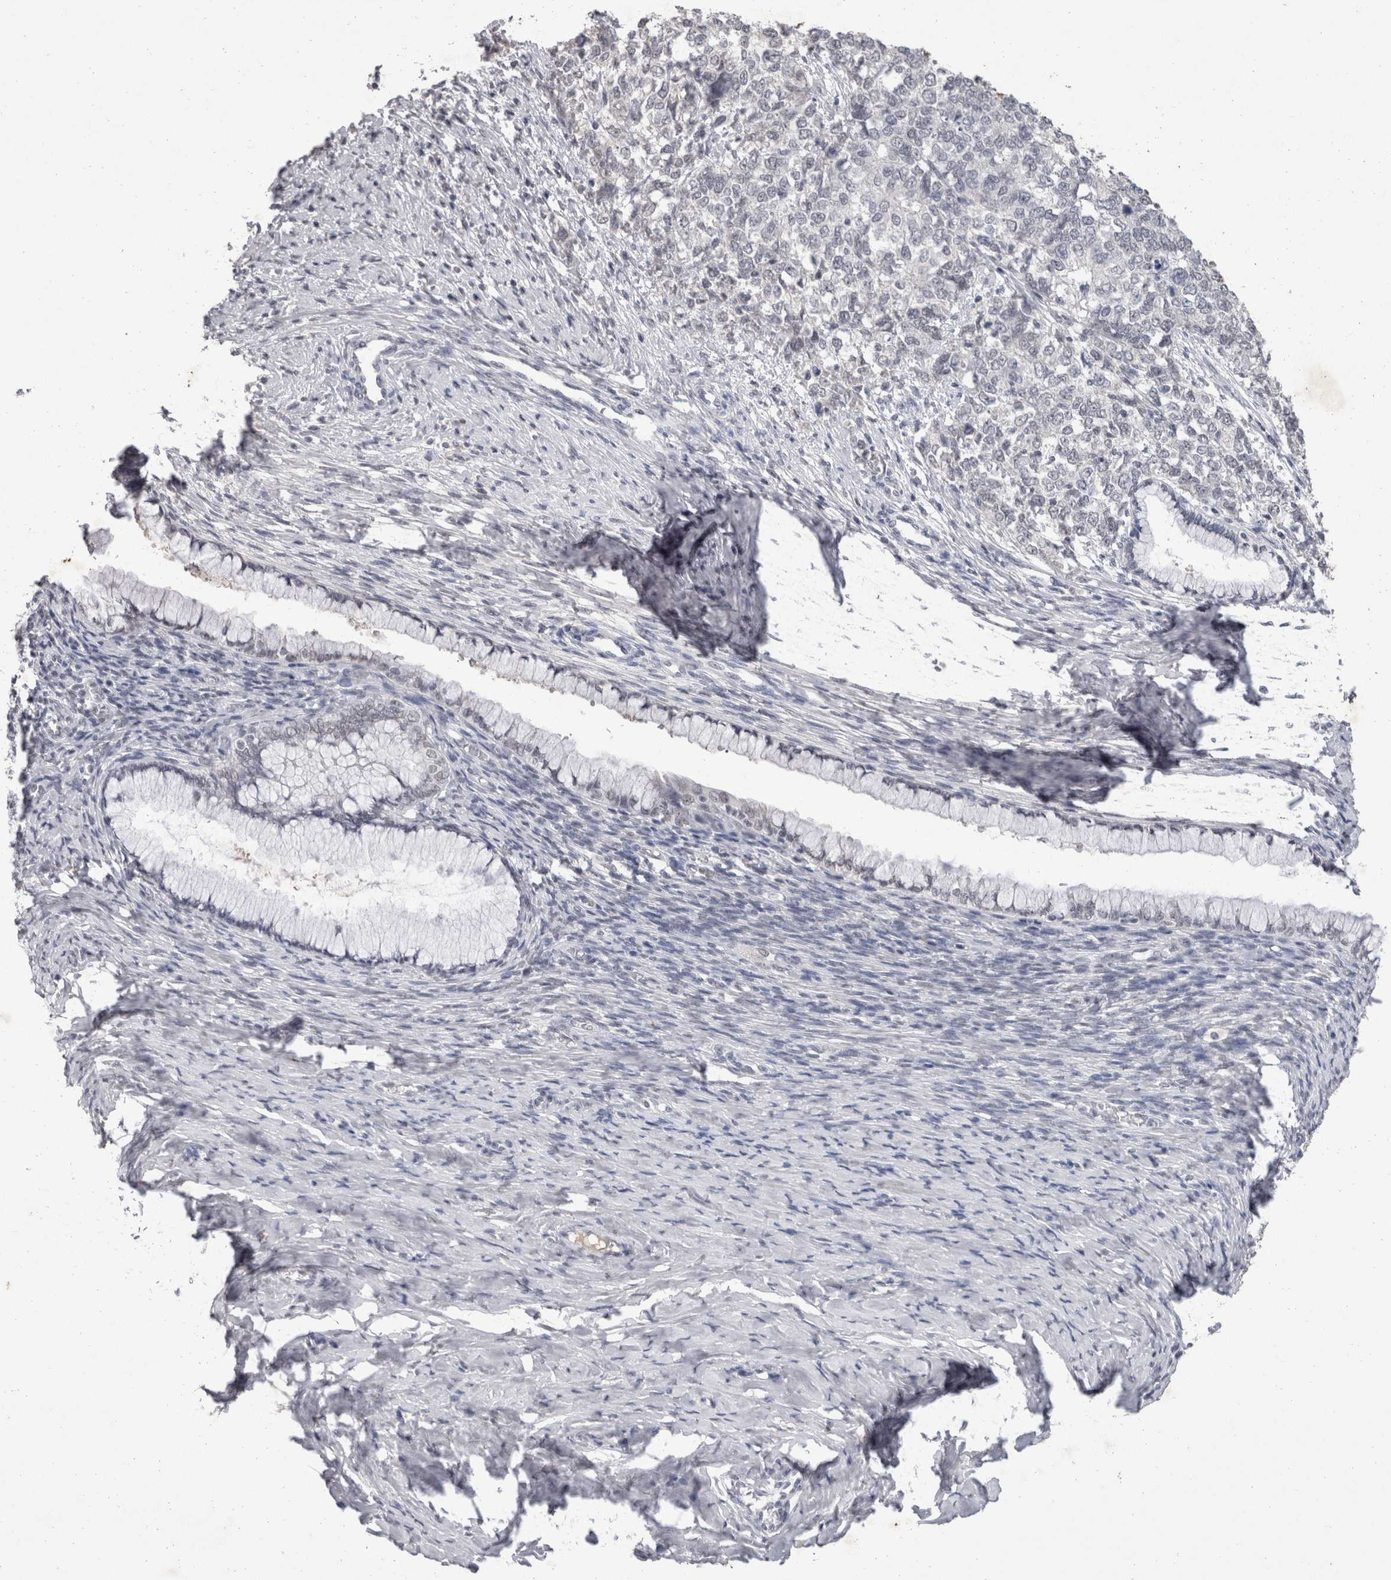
{"staining": {"intensity": "negative", "quantity": "none", "location": "none"}, "tissue": "cervical cancer", "cell_type": "Tumor cells", "image_type": "cancer", "snomed": [{"axis": "morphology", "description": "Squamous cell carcinoma, NOS"}, {"axis": "topography", "description": "Cervix"}], "caption": "Immunohistochemical staining of cervical cancer (squamous cell carcinoma) shows no significant staining in tumor cells.", "gene": "DDX17", "patient": {"sex": "female", "age": 63}}